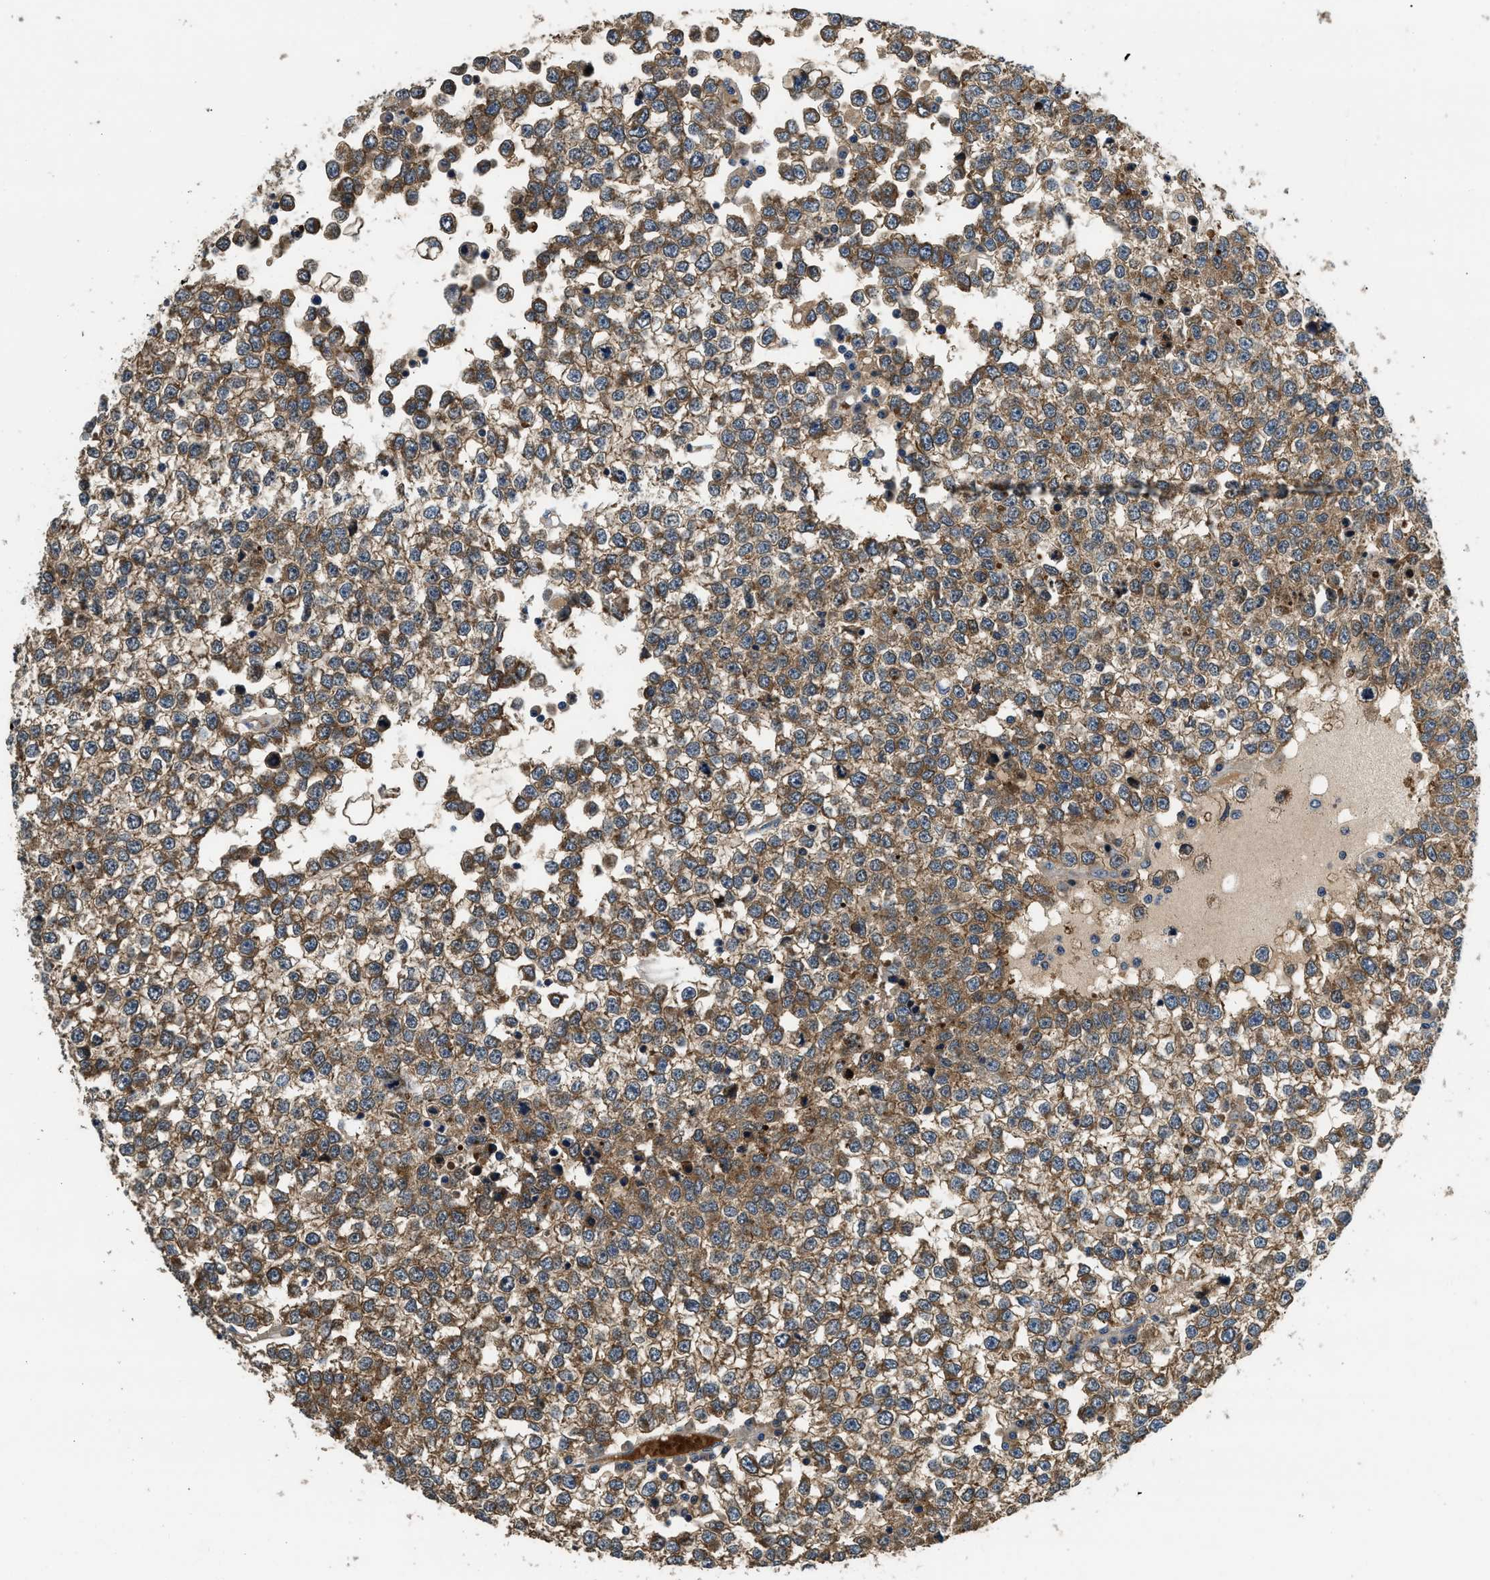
{"staining": {"intensity": "moderate", "quantity": ">75%", "location": "cytoplasmic/membranous"}, "tissue": "testis cancer", "cell_type": "Tumor cells", "image_type": "cancer", "snomed": [{"axis": "morphology", "description": "Seminoma, NOS"}, {"axis": "topography", "description": "Testis"}], "caption": "Moderate cytoplasmic/membranous staining is seen in about >75% of tumor cells in testis seminoma.", "gene": "IL3RA", "patient": {"sex": "male", "age": 65}}